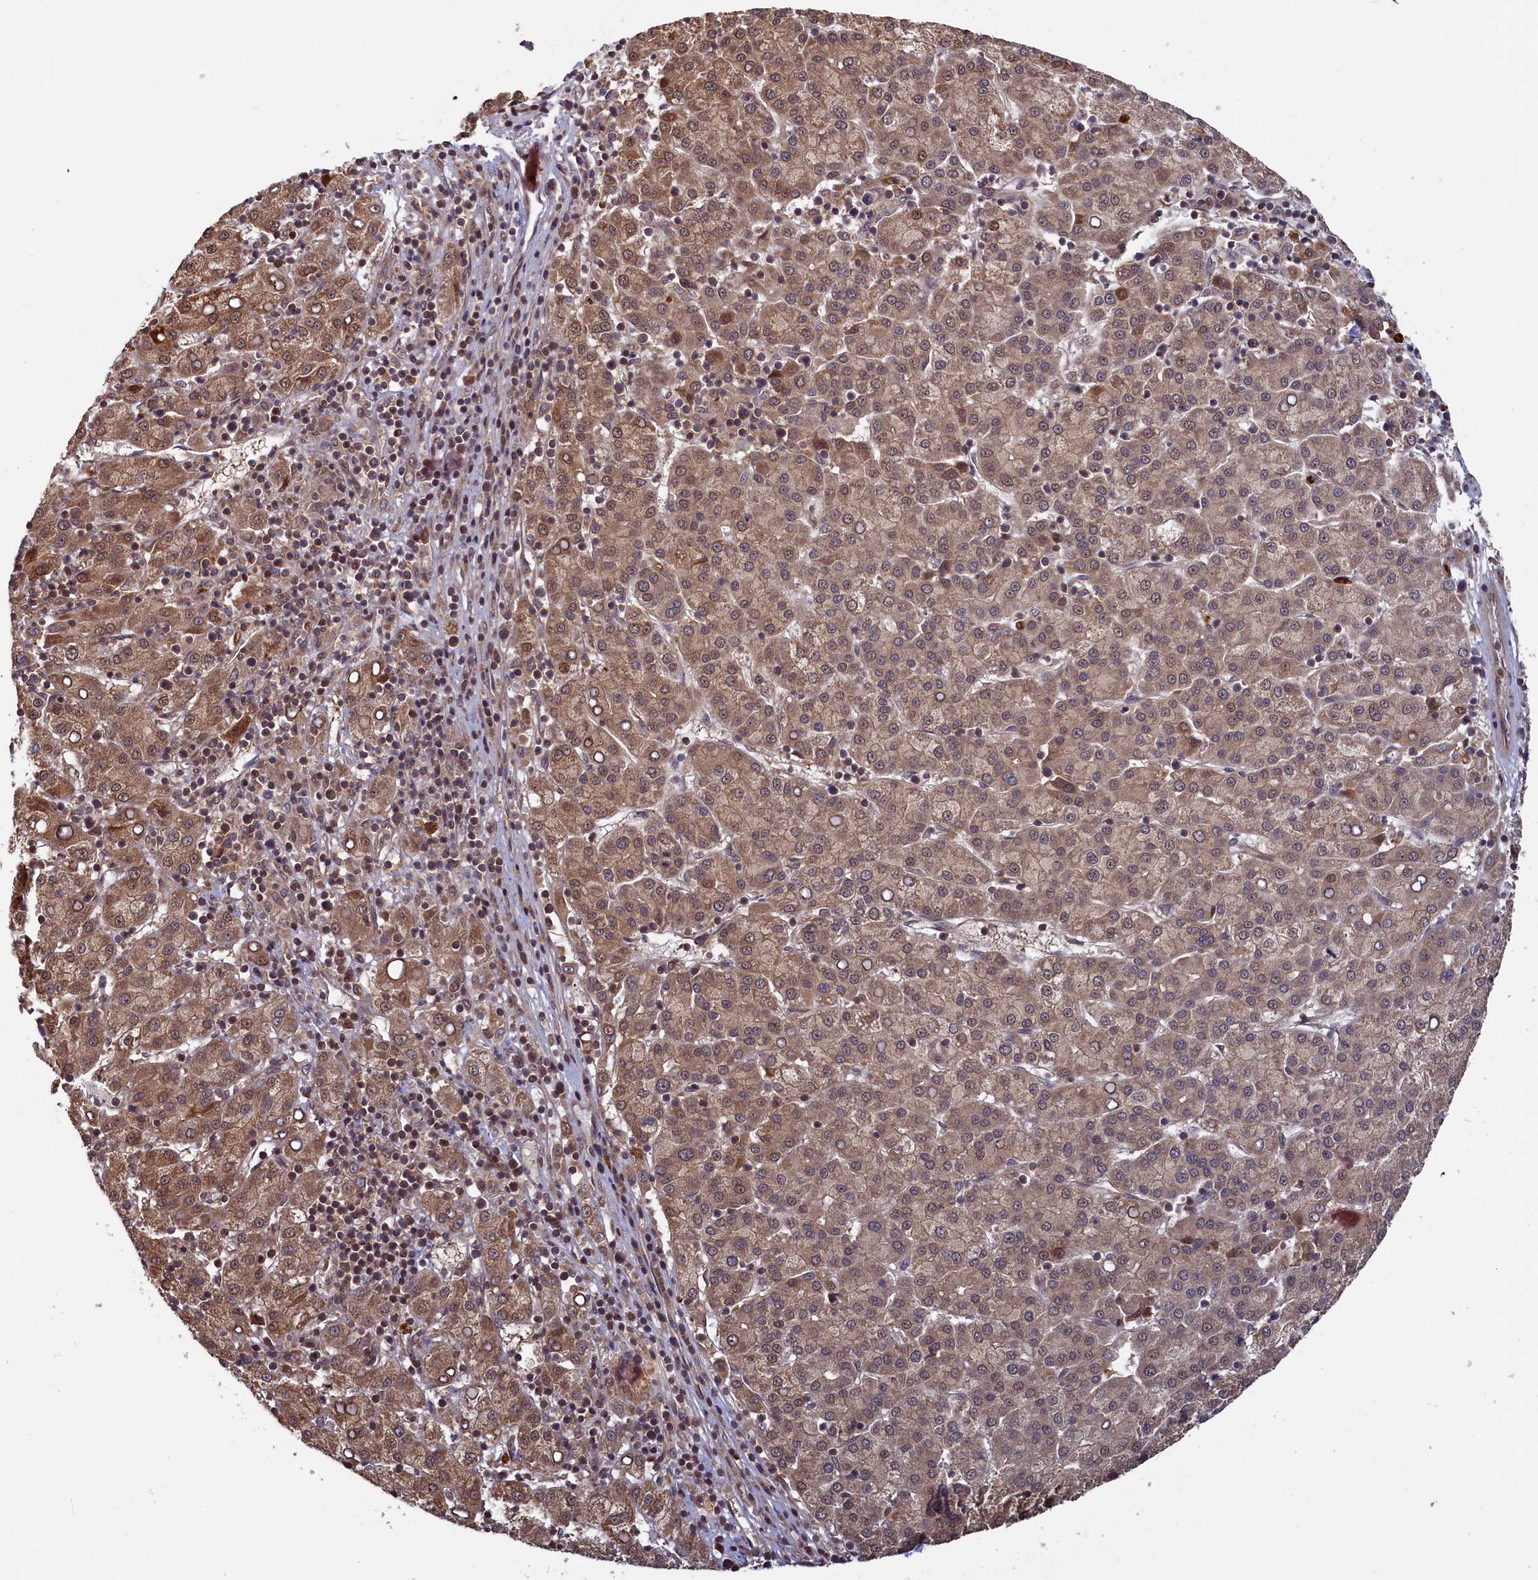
{"staining": {"intensity": "moderate", "quantity": ">75%", "location": "cytoplasmic/membranous,nuclear"}, "tissue": "liver cancer", "cell_type": "Tumor cells", "image_type": "cancer", "snomed": [{"axis": "morphology", "description": "Carcinoma, Hepatocellular, NOS"}, {"axis": "topography", "description": "Liver"}], "caption": "Protein expression analysis of liver cancer exhibits moderate cytoplasmic/membranous and nuclear positivity in about >75% of tumor cells.", "gene": "NAE1", "patient": {"sex": "female", "age": 58}}